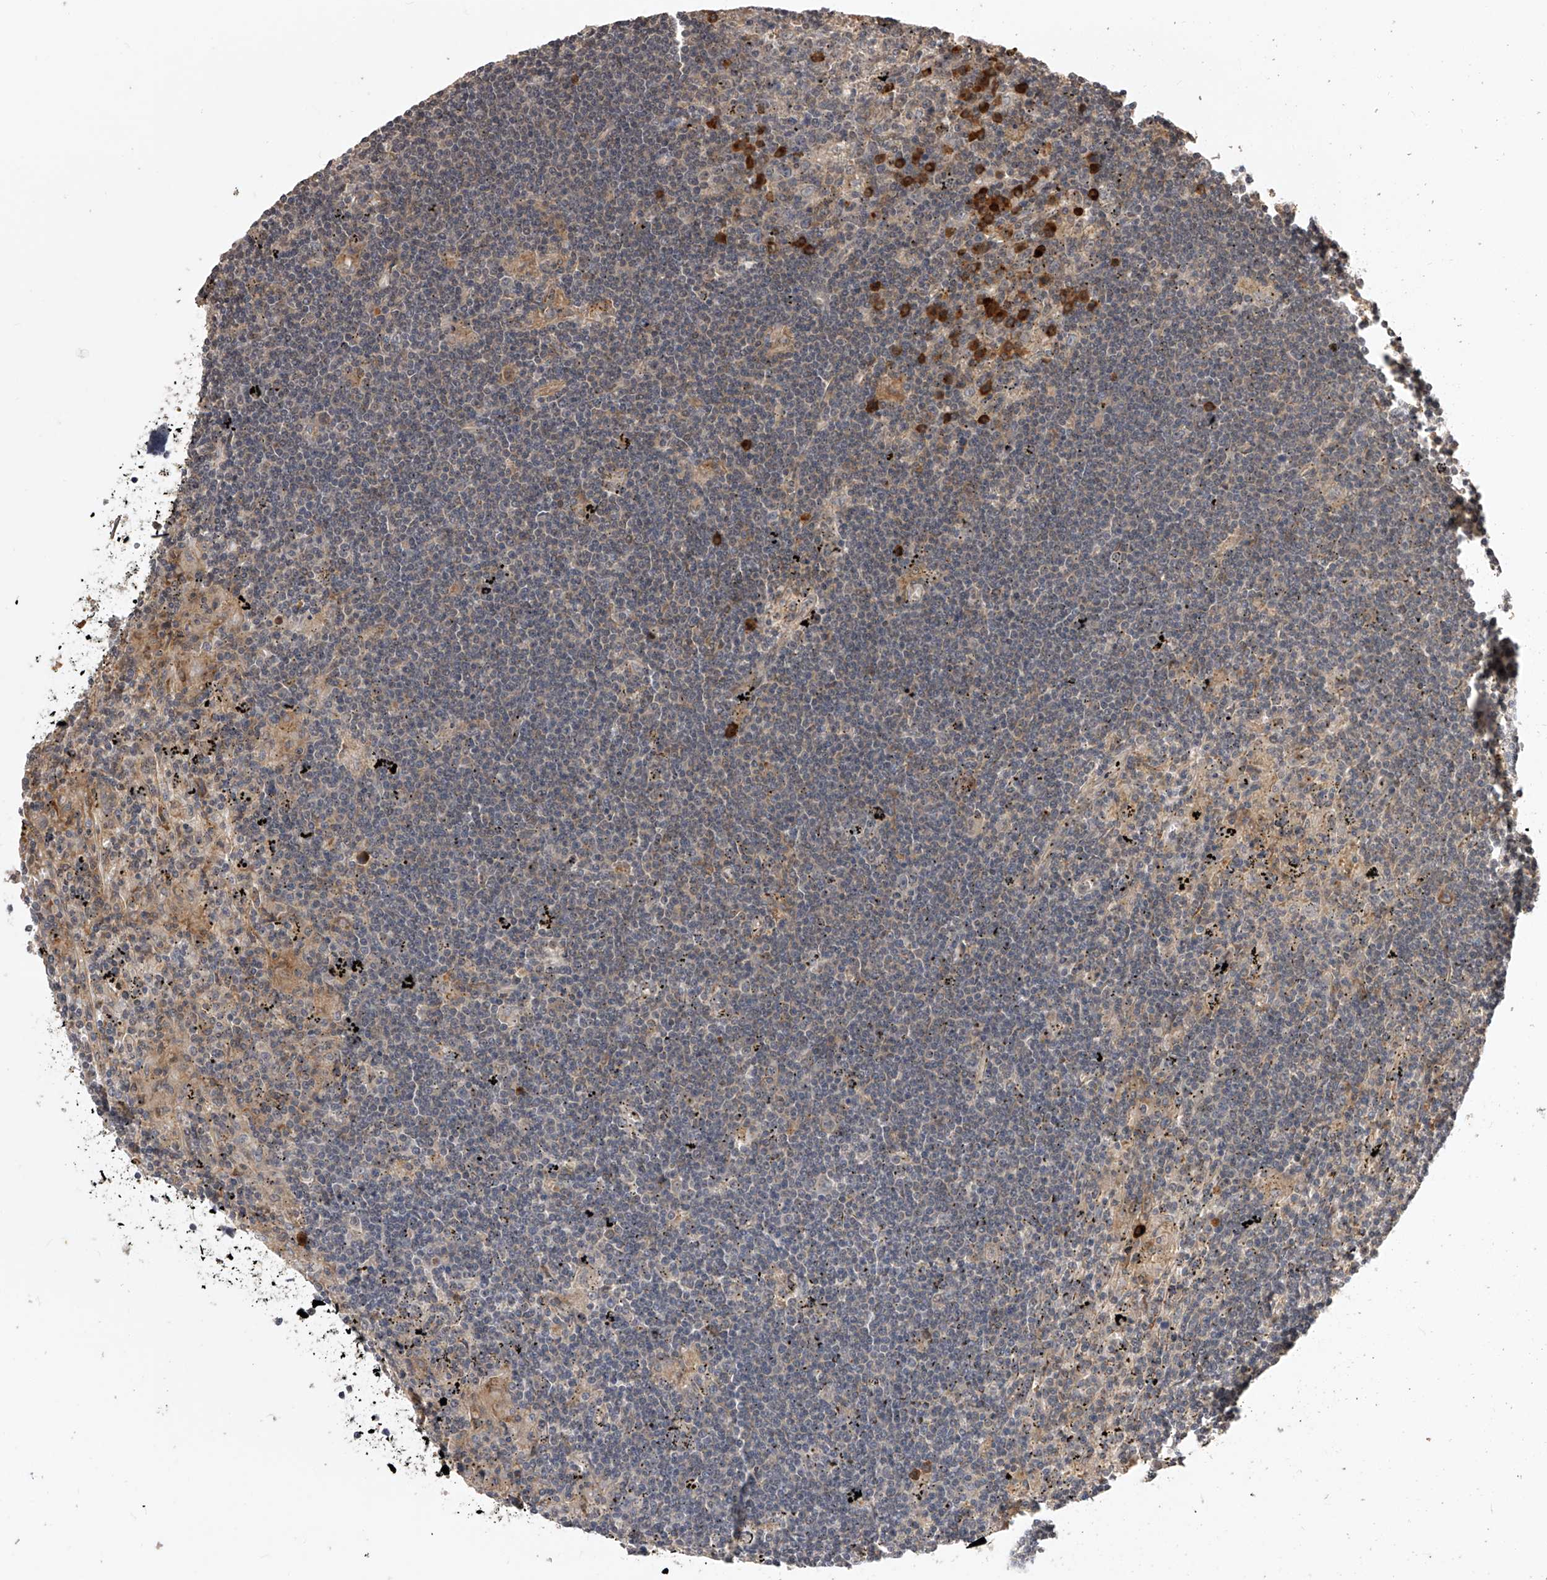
{"staining": {"intensity": "negative", "quantity": "none", "location": "none"}, "tissue": "lymphoma", "cell_type": "Tumor cells", "image_type": "cancer", "snomed": [{"axis": "morphology", "description": "Malignant lymphoma, non-Hodgkin's type, Low grade"}, {"axis": "topography", "description": "Spleen"}], "caption": "IHC image of human malignant lymphoma, non-Hodgkin's type (low-grade) stained for a protein (brown), which demonstrates no expression in tumor cells.", "gene": "CFAP410", "patient": {"sex": "male", "age": 76}}